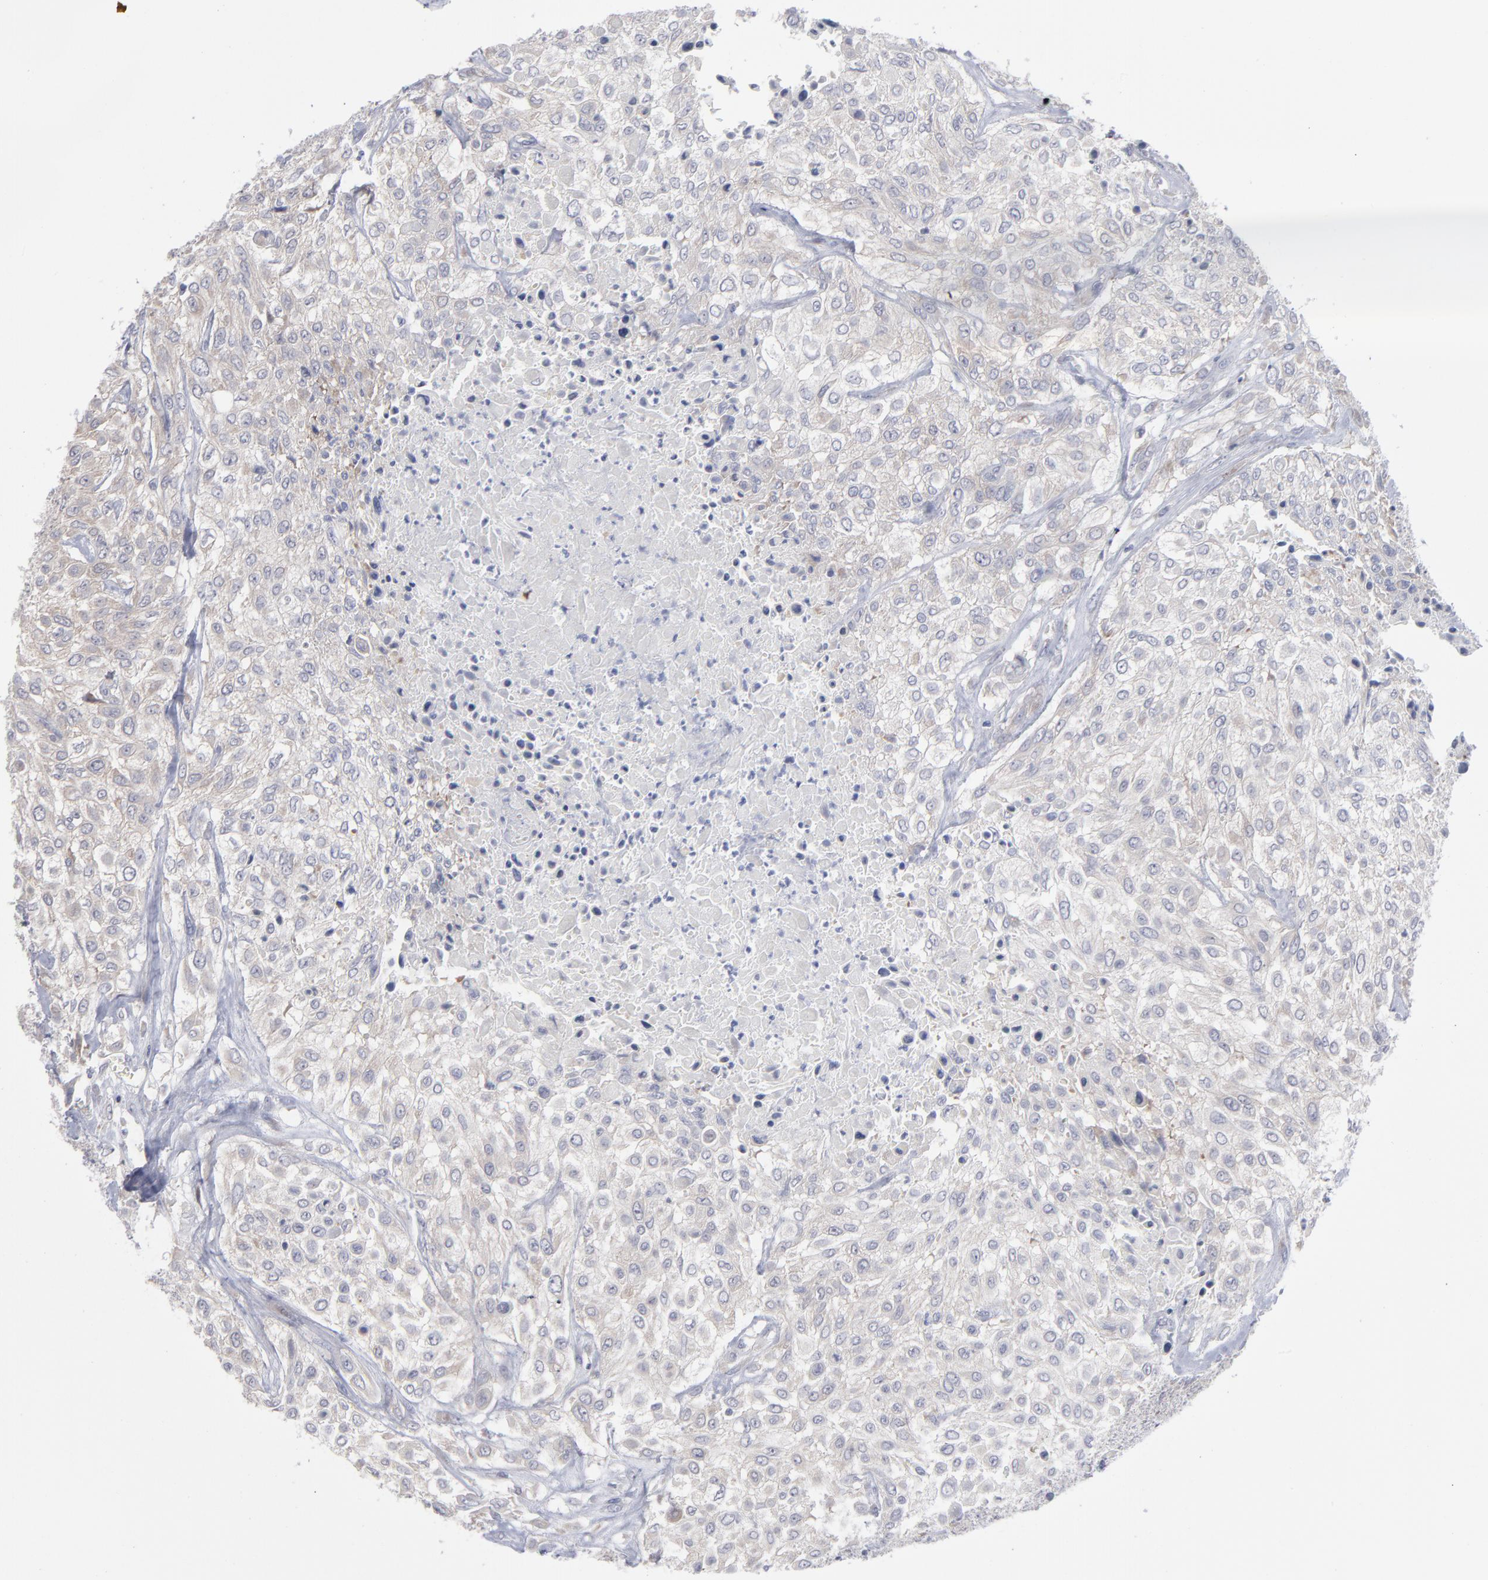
{"staining": {"intensity": "weak", "quantity": "<25%", "location": "cytoplasmic/membranous"}, "tissue": "urothelial cancer", "cell_type": "Tumor cells", "image_type": "cancer", "snomed": [{"axis": "morphology", "description": "Urothelial carcinoma, High grade"}, {"axis": "topography", "description": "Urinary bladder"}], "caption": "Protein analysis of urothelial cancer exhibits no significant staining in tumor cells. (Immunohistochemistry (ihc), brightfield microscopy, high magnification).", "gene": "RPS24", "patient": {"sex": "male", "age": 57}}